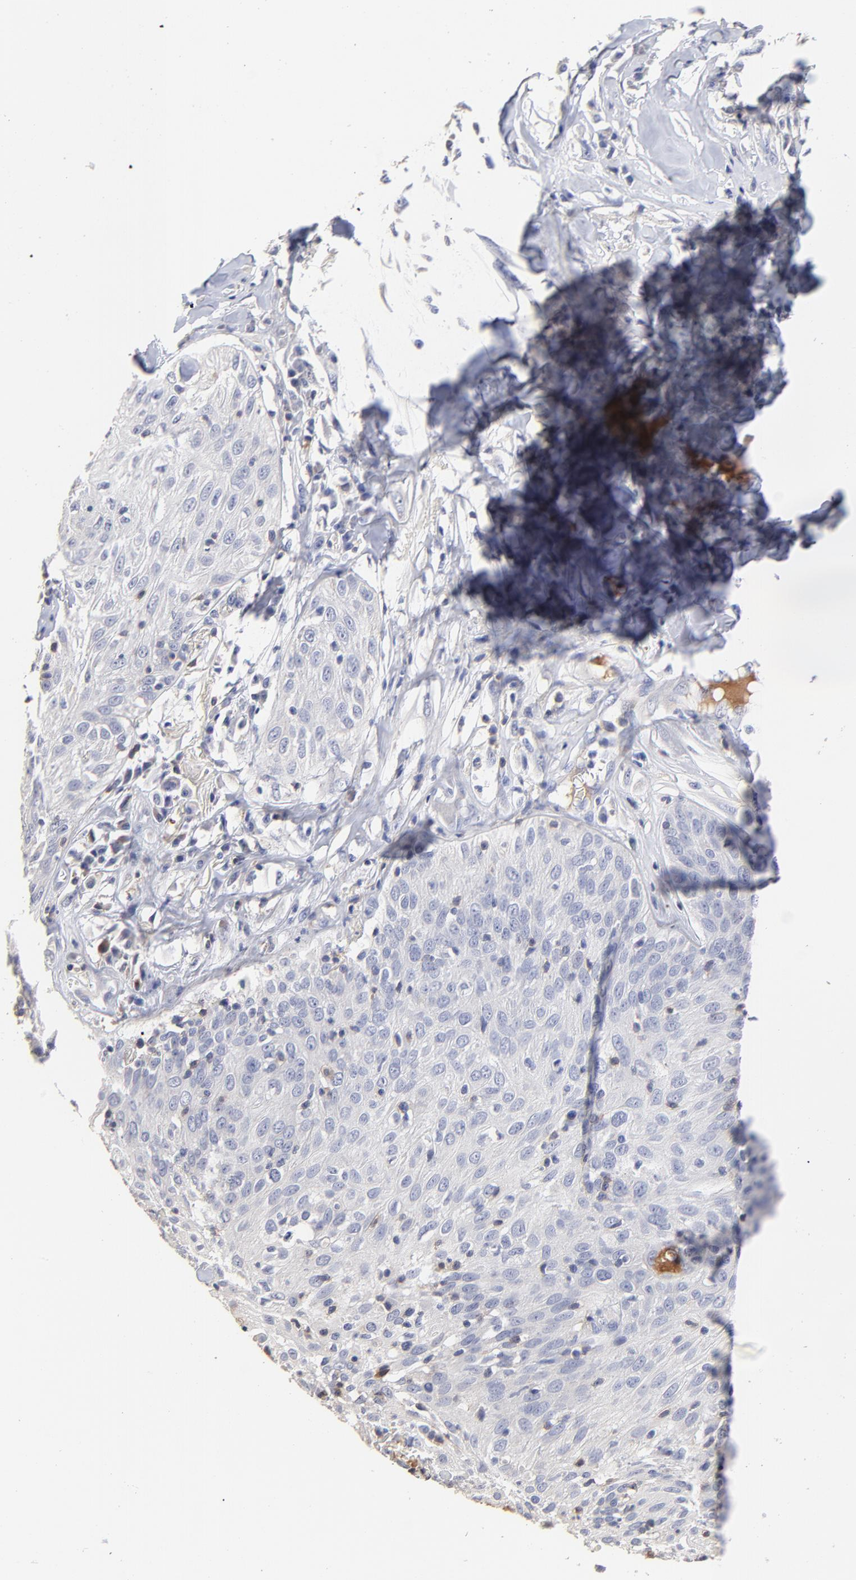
{"staining": {"intensity": "negative", "quantity": "none", "location": "none"}, "tissue": "skin cancer", "cell_type": "Tumor cells", "image_type": "cancer", "snomed": [{"axis": "morphology", "description": "Squamous cell carcinoma, NOS"}, {"axis": "topography", "description": "Skin"}], "caption": "Skin cancer was stained to show a protein in brown. There is no significant positivity in tumor cells. (DAB (3,3'-diaminobenzidine) IHC with hematoxylin counter stain).", "gene": "TRAT1", "patient": {"sex": "male", "age": 65}}